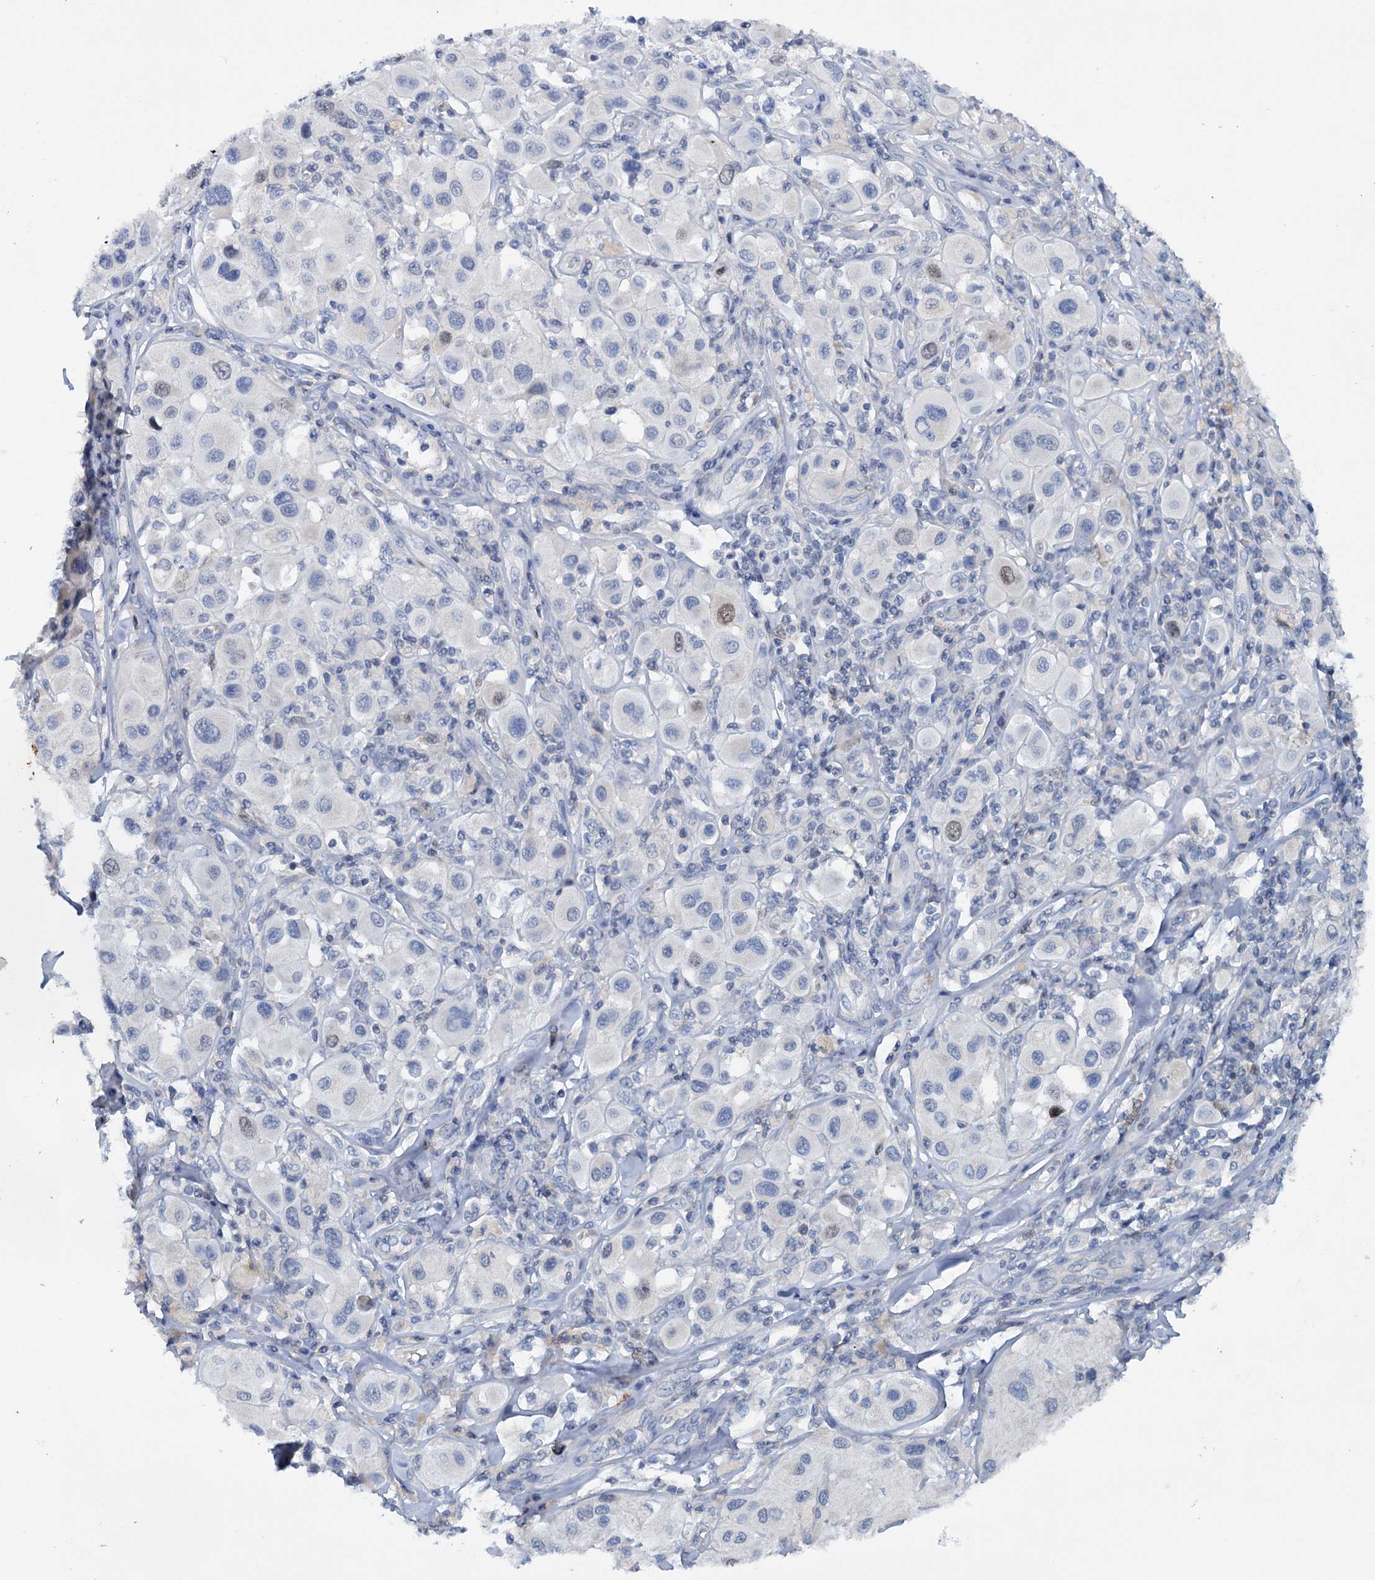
{"staining": {"intensity": "negative", "quantity": "none", "location": "none"}, "tissue": "melanoma", "cell_type": "Tumor cells", "image_type": "cancer", "snomed": [{"axis": "morphology", "description": "Malignant melanoma, Metastatic site"}, {"axis": "topography", "description": "Skin"}], "caption": "Tumor cells show no significant protein staining in malignant melanoma (metastatic site).", "gene": "FAM111B", "patient": {"sex": "male", "age": 41}}